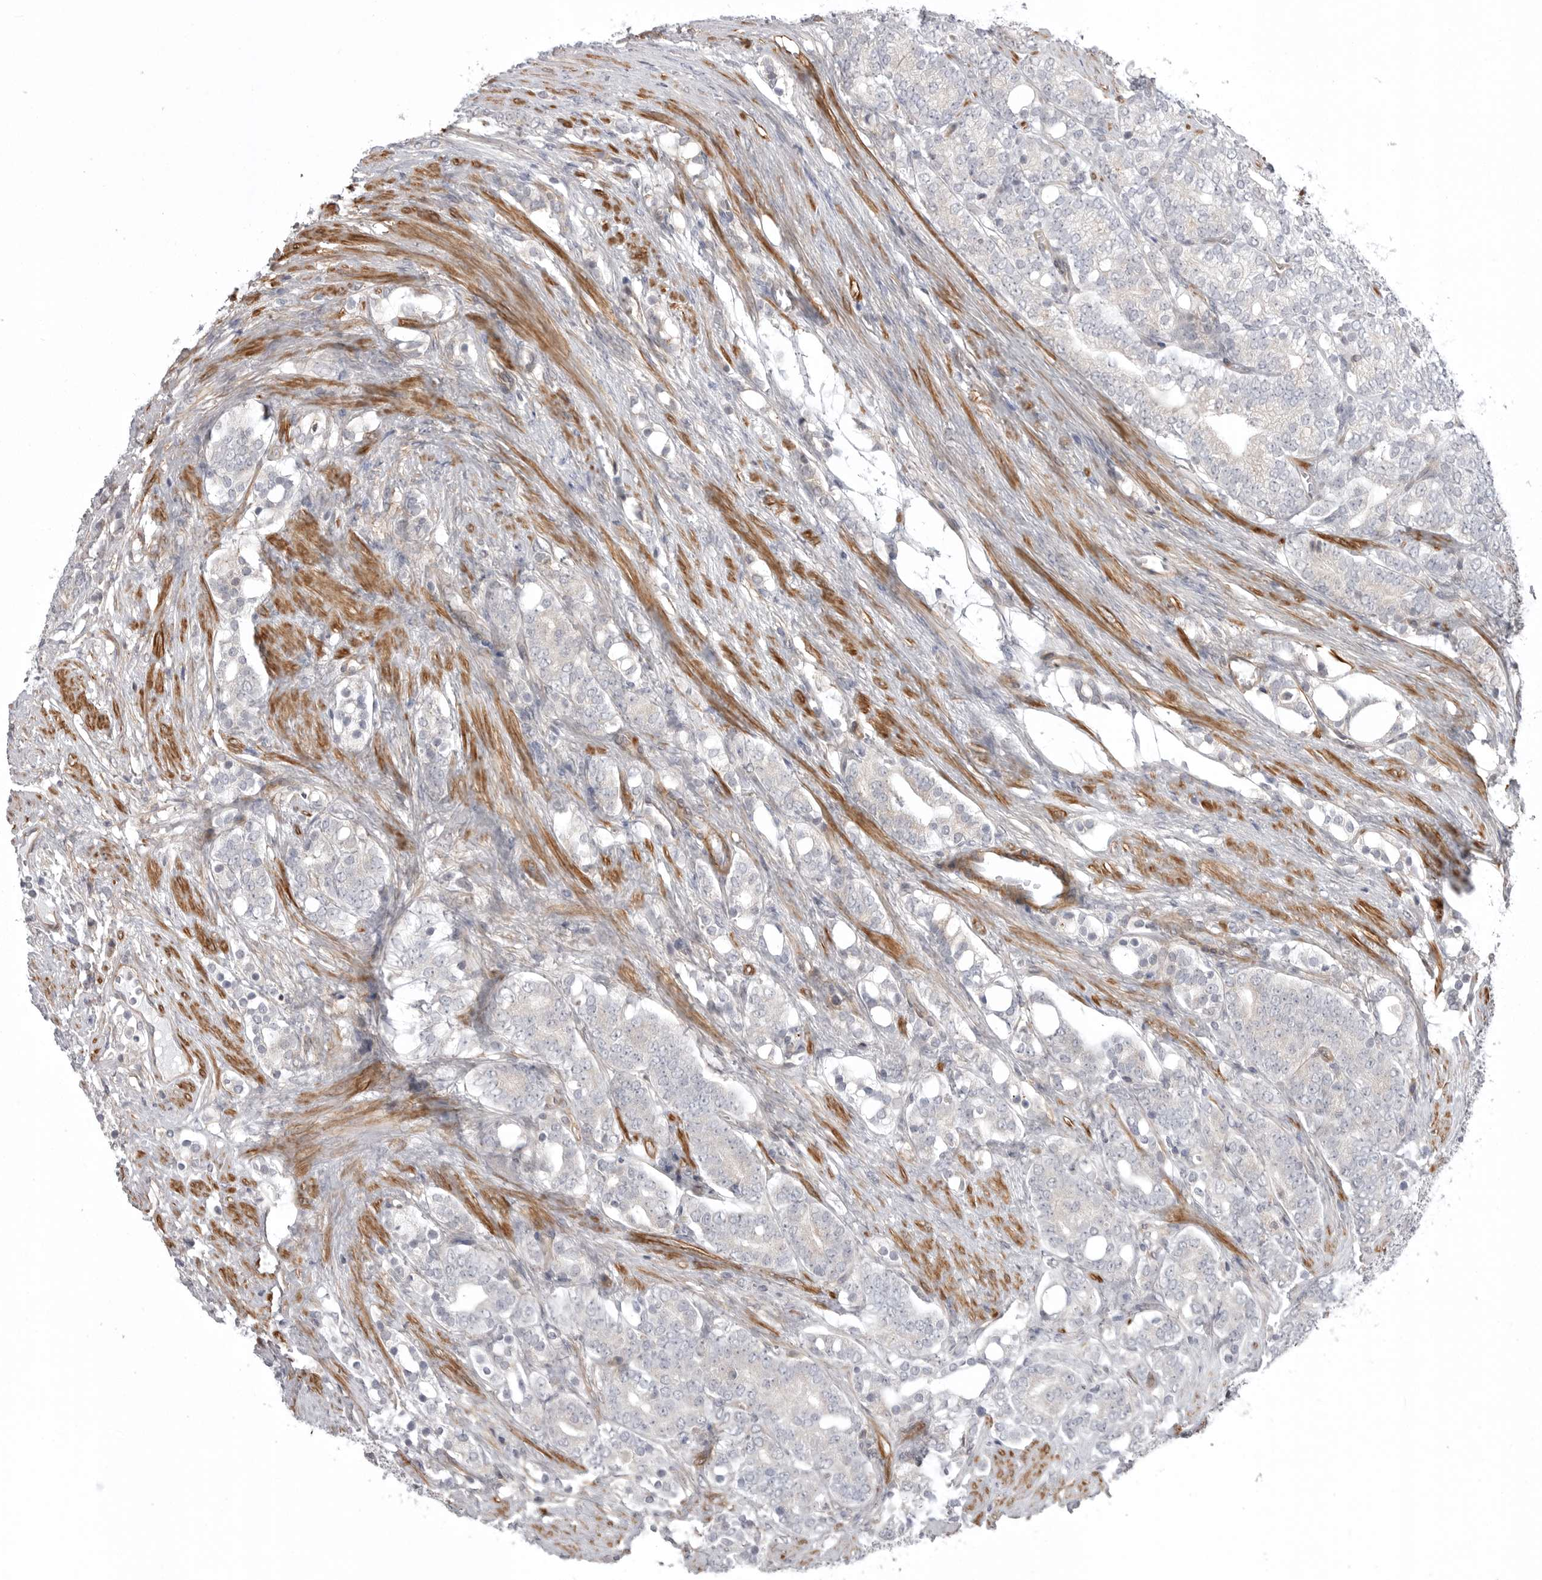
{"staining": {"intensity": "negative", "quantity": "none", "location": "none"}, "tissue": "prostate cancer", "cell_type": "Tumor cells", "image_type": "cancer", "snomed": [{"axis": "morphology", "description": "Adenocarcinoma, High grade"}, {"axis": "topography", "description": "Prostate"}], "caption": "Image shows no significant protein expression in tumor cells of prostate cancer.", "gene": "SCP2", "patient": {"sex": "male", "age": 57}}